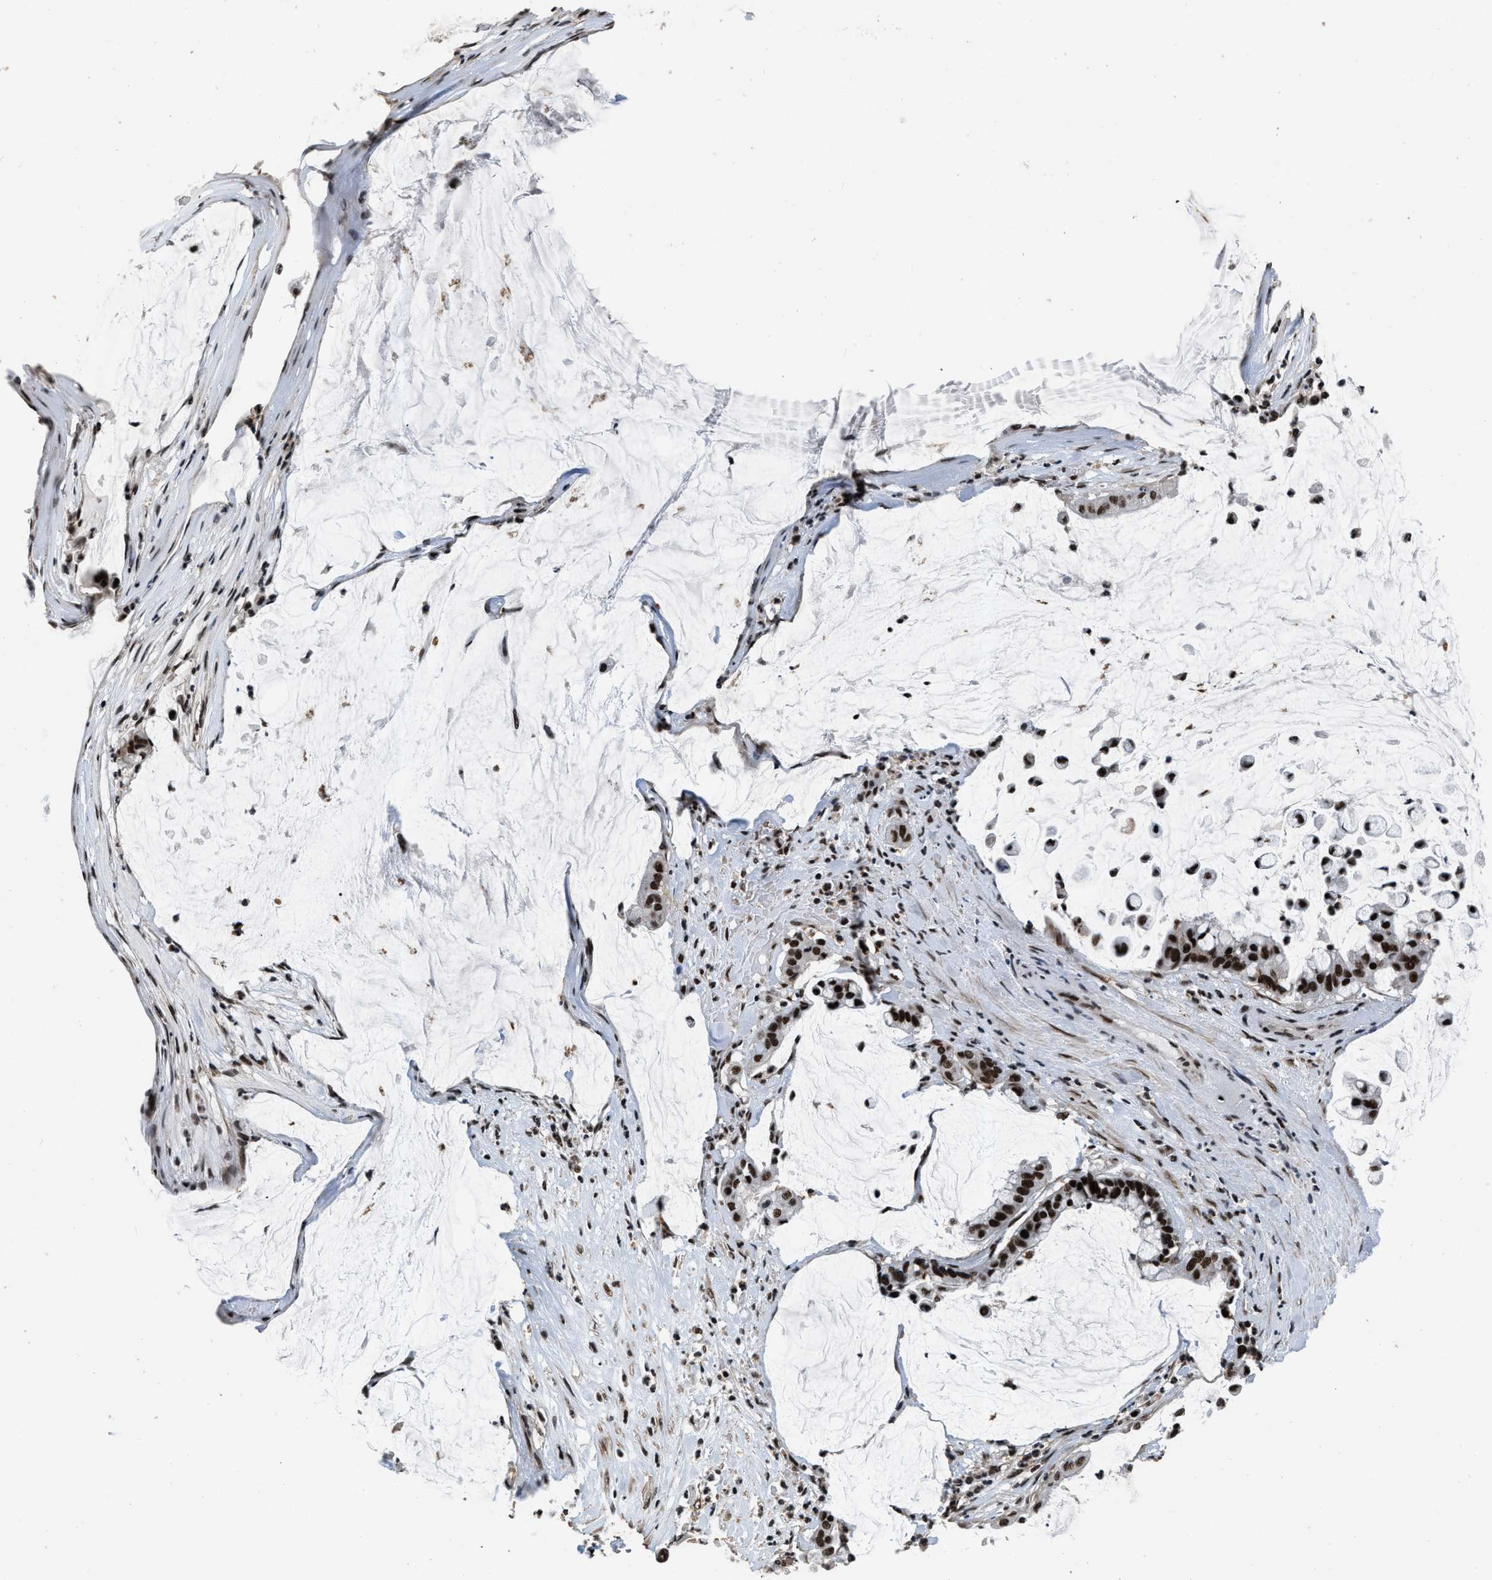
{"staining": {"intensity": "strong", "quantity": ">75%", "location": "nuclear"}, "tissue": "pancreatic cancer", "cell_type": "Tumor cells", "image_type": "cancer", "snomed": [{"axis": "morphology", "description": "Adenocarcinoma, NOS"}, {"axis": "topography", "description": "Pancreas"}], "caption": "IHC (DAB) staining of pancreatic adenocarcinoma reveals strong nuclear protein positivity in about >75% of tumor cells. Nuclei are stained in blue.", "gene": "SMARCB1", "patient": {"sex": "male", "age": 41}}